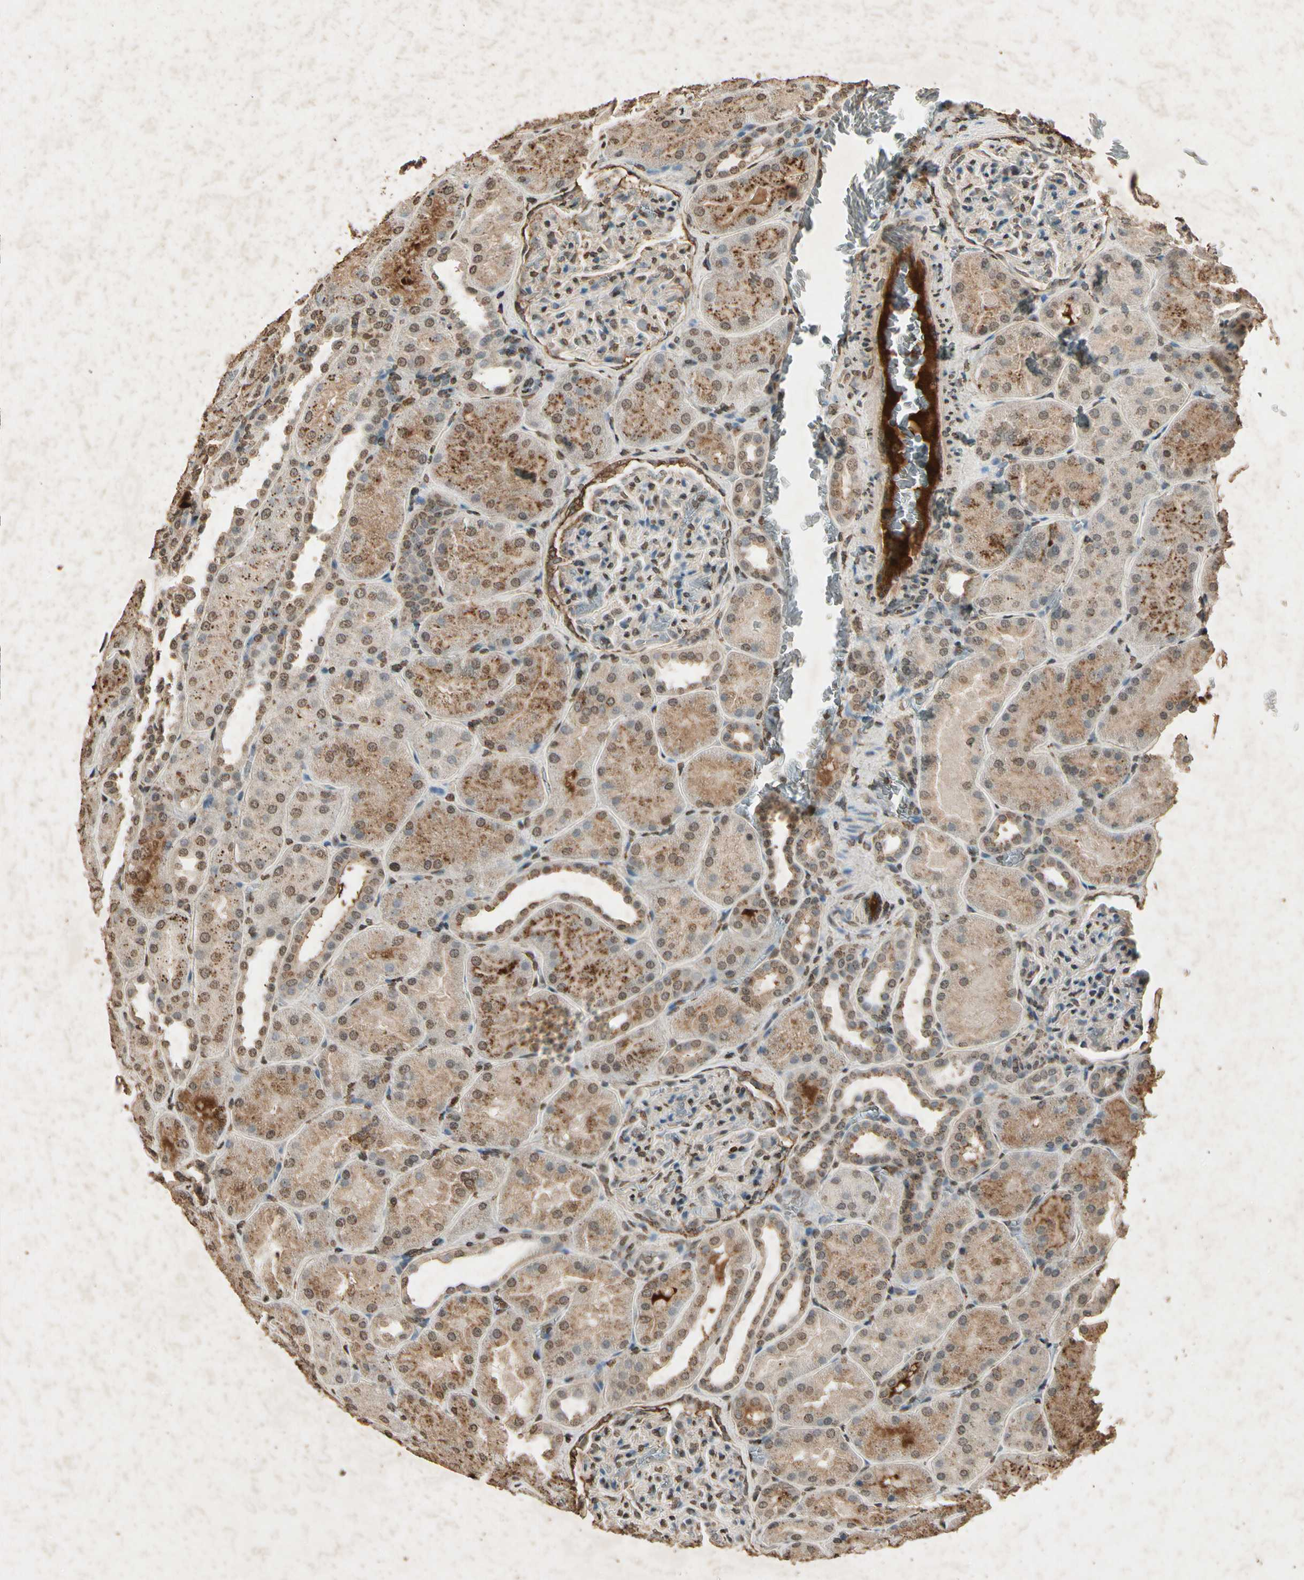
{"staining": {"intensity": "moderate", "quantity": ">75%", "location": "cytoplasmic/membranous"}, "tissue": "kidney", "cell_type": "Cells in glomeruli", "image_type": "normal", "snomed": [{"axis": "morphology", "description": "Normal tissue, NOS"}, {"axis": "topography", "description": "Kidney"}], "caption": "High-magnification brightfield microscopy of unremarkable kidney stained with DAB (3,3'-diaminobenzidine) (brown) and counterstained with hematoxylin (blue). cells in glomeruli exhibit moderate cytoplasmic/membranous expression is present in about>75% of cells.", "gene": "GC", "patient": {"sex": "male", "age": 28}}